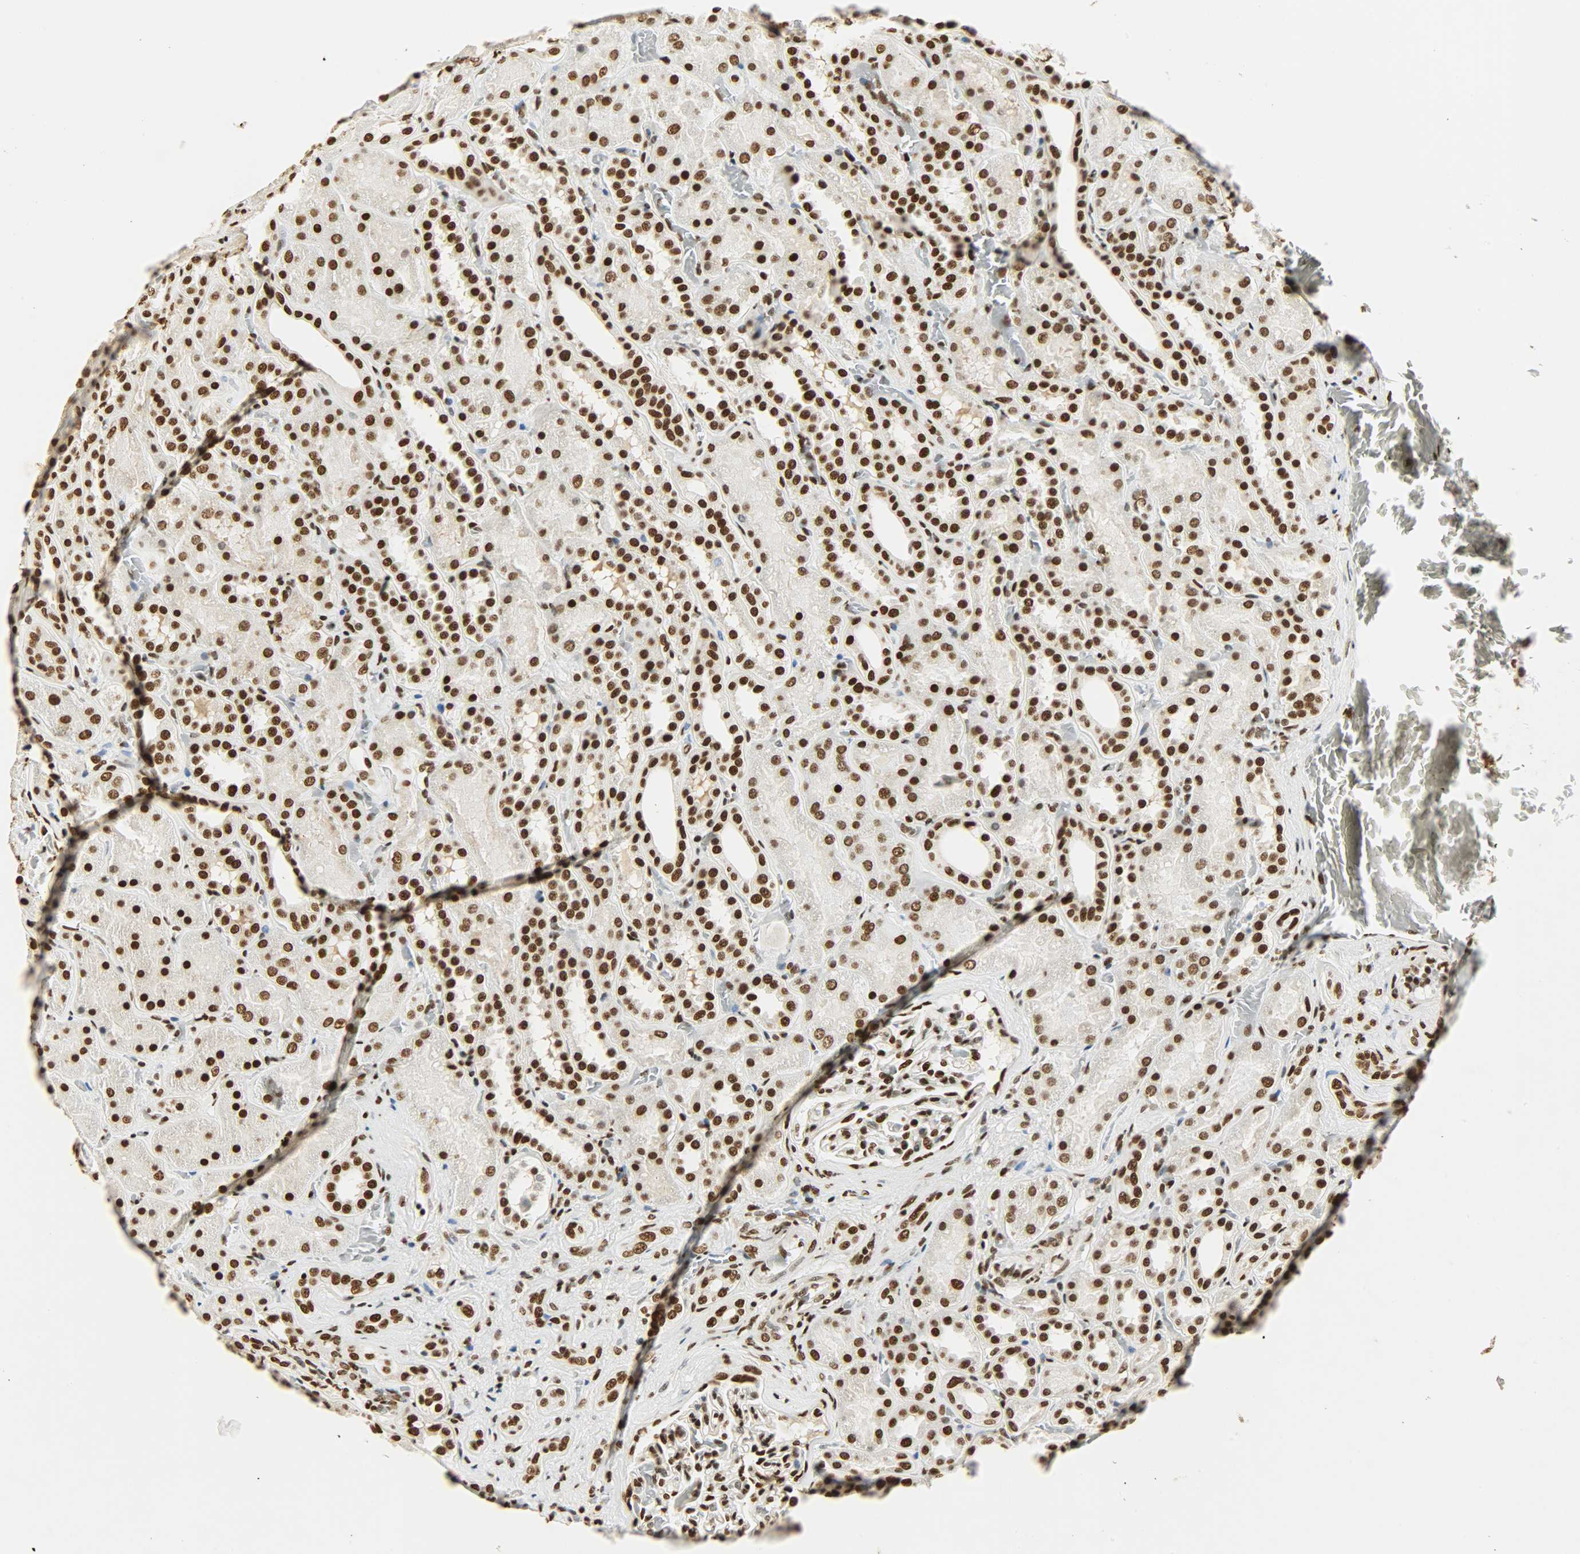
{"staining": {"intensity": "strong", "quantity": ">75%", "location": "nuclear"}, "tissue": "kidney", "cell_type": "Cells in glomeruli", "image_type": "normal", "snomed": [{"axis": "morphology", "description": "Normal tissue, NOS"}, {"axis": "topography", "description": "Kidney"}], "caption": "IHC photomicrograph of unremarkable kidney: kidney stained using IHC exhibits high levels of strong protein expression localized specifically in the nuclear of cells in glomeruli, appearing as a nuclear brown color.", "gene": "KHDRBS1", "patient": {"sex": "male", "age": 28}}